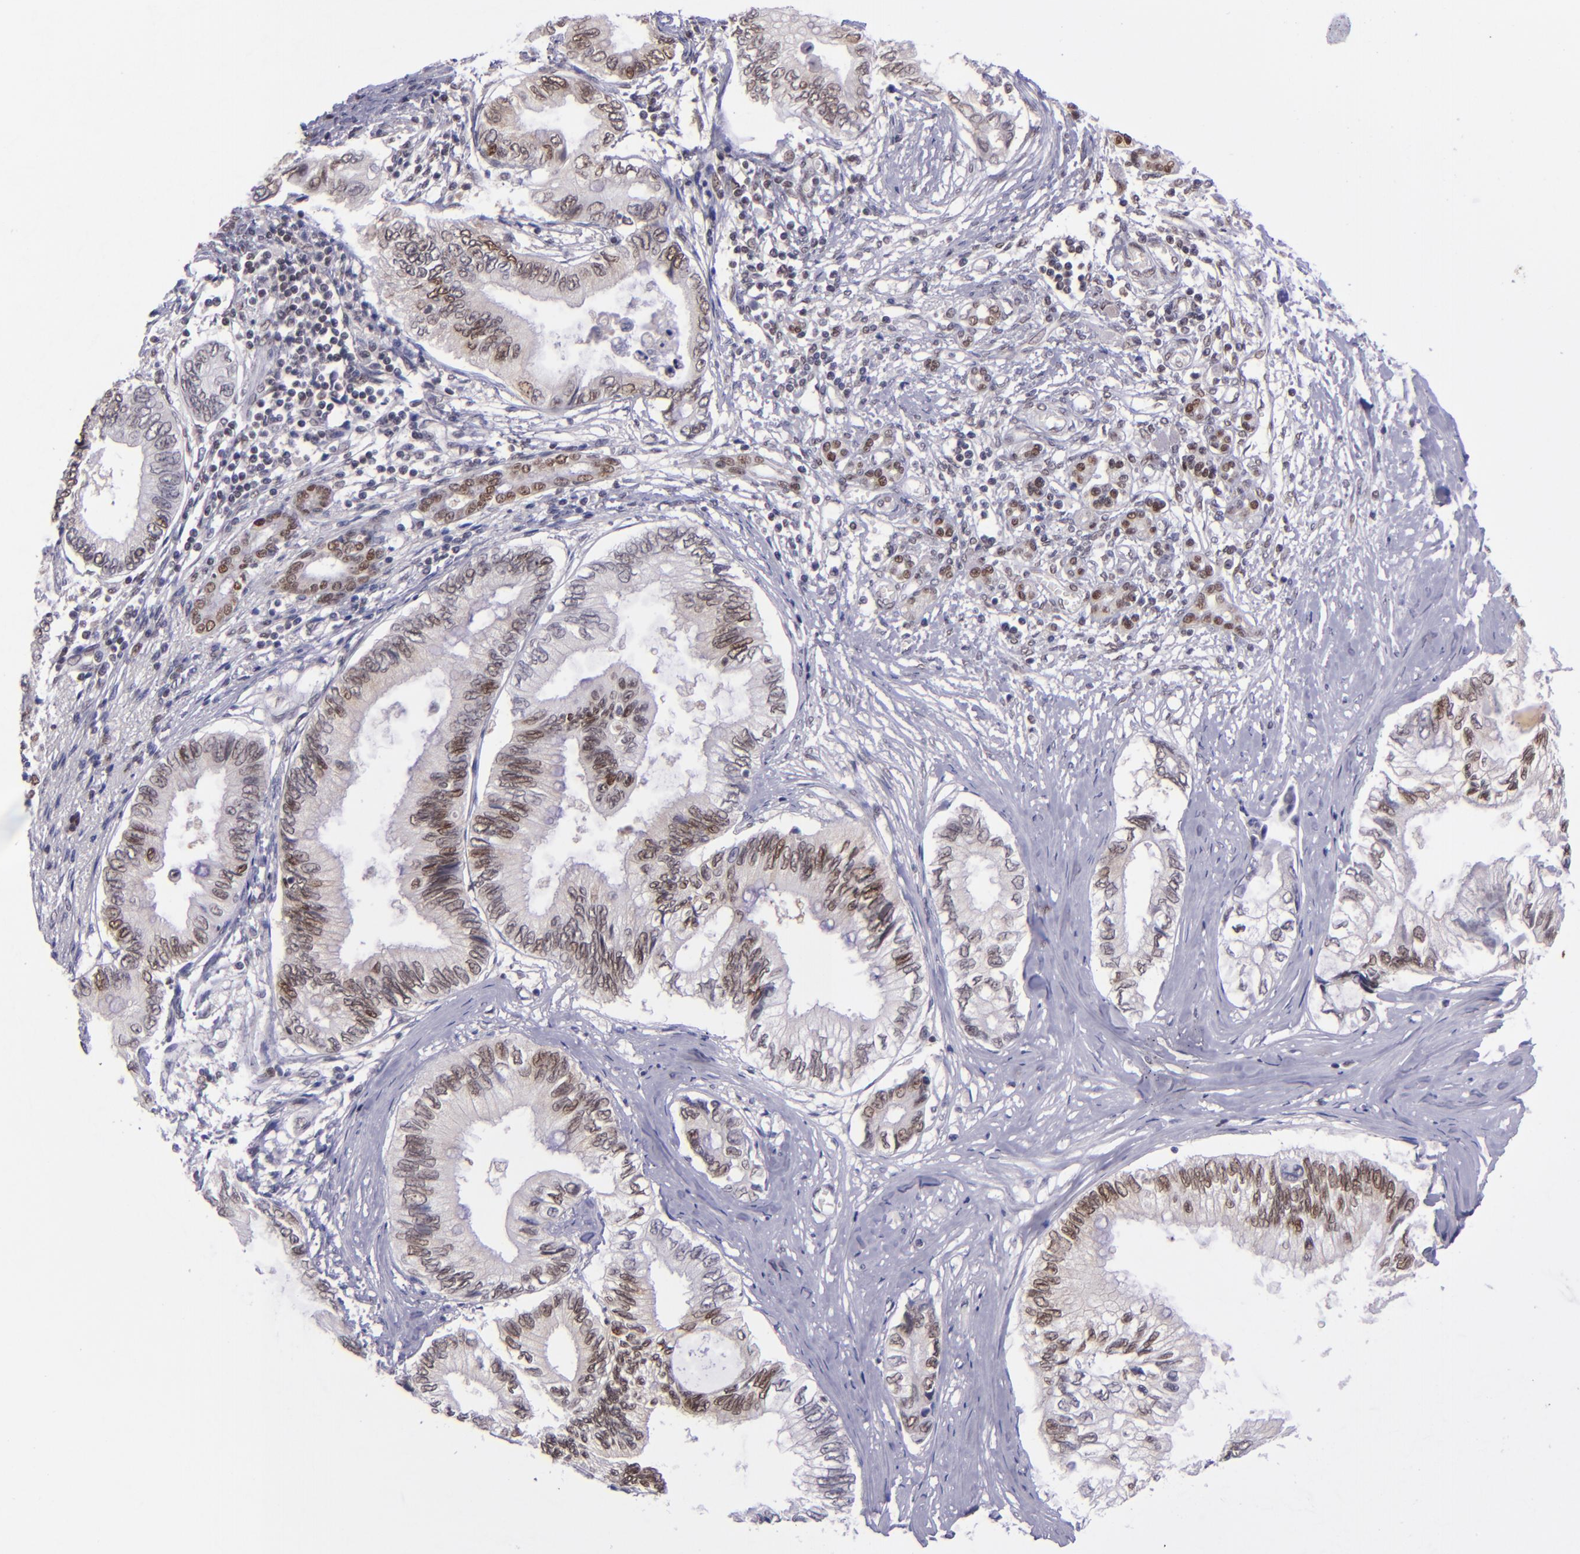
{"staining": {"intensity": "moderate", "quantity": "25%-75%", "location": "nuclear"}, "tissue": "pancreatic cancer", "cell_type": "Tumor cells", "image_type": "cancer", "snomed": [{"axis": "morphology", "description": "Adenocarcinoma, NOS"}, {"axis": "topography", "description": "Pancreas"}], "caption": "This photomicrograph reveals pancreatic adenocarcinoma stained with IHC to label a protein in brown. The nuclear of tumor cells show moderate positivity for the protein. Nuclei are counter-stained blue.", "gene": "BAG1", "patient": {"sex": "female", "age": 66}}